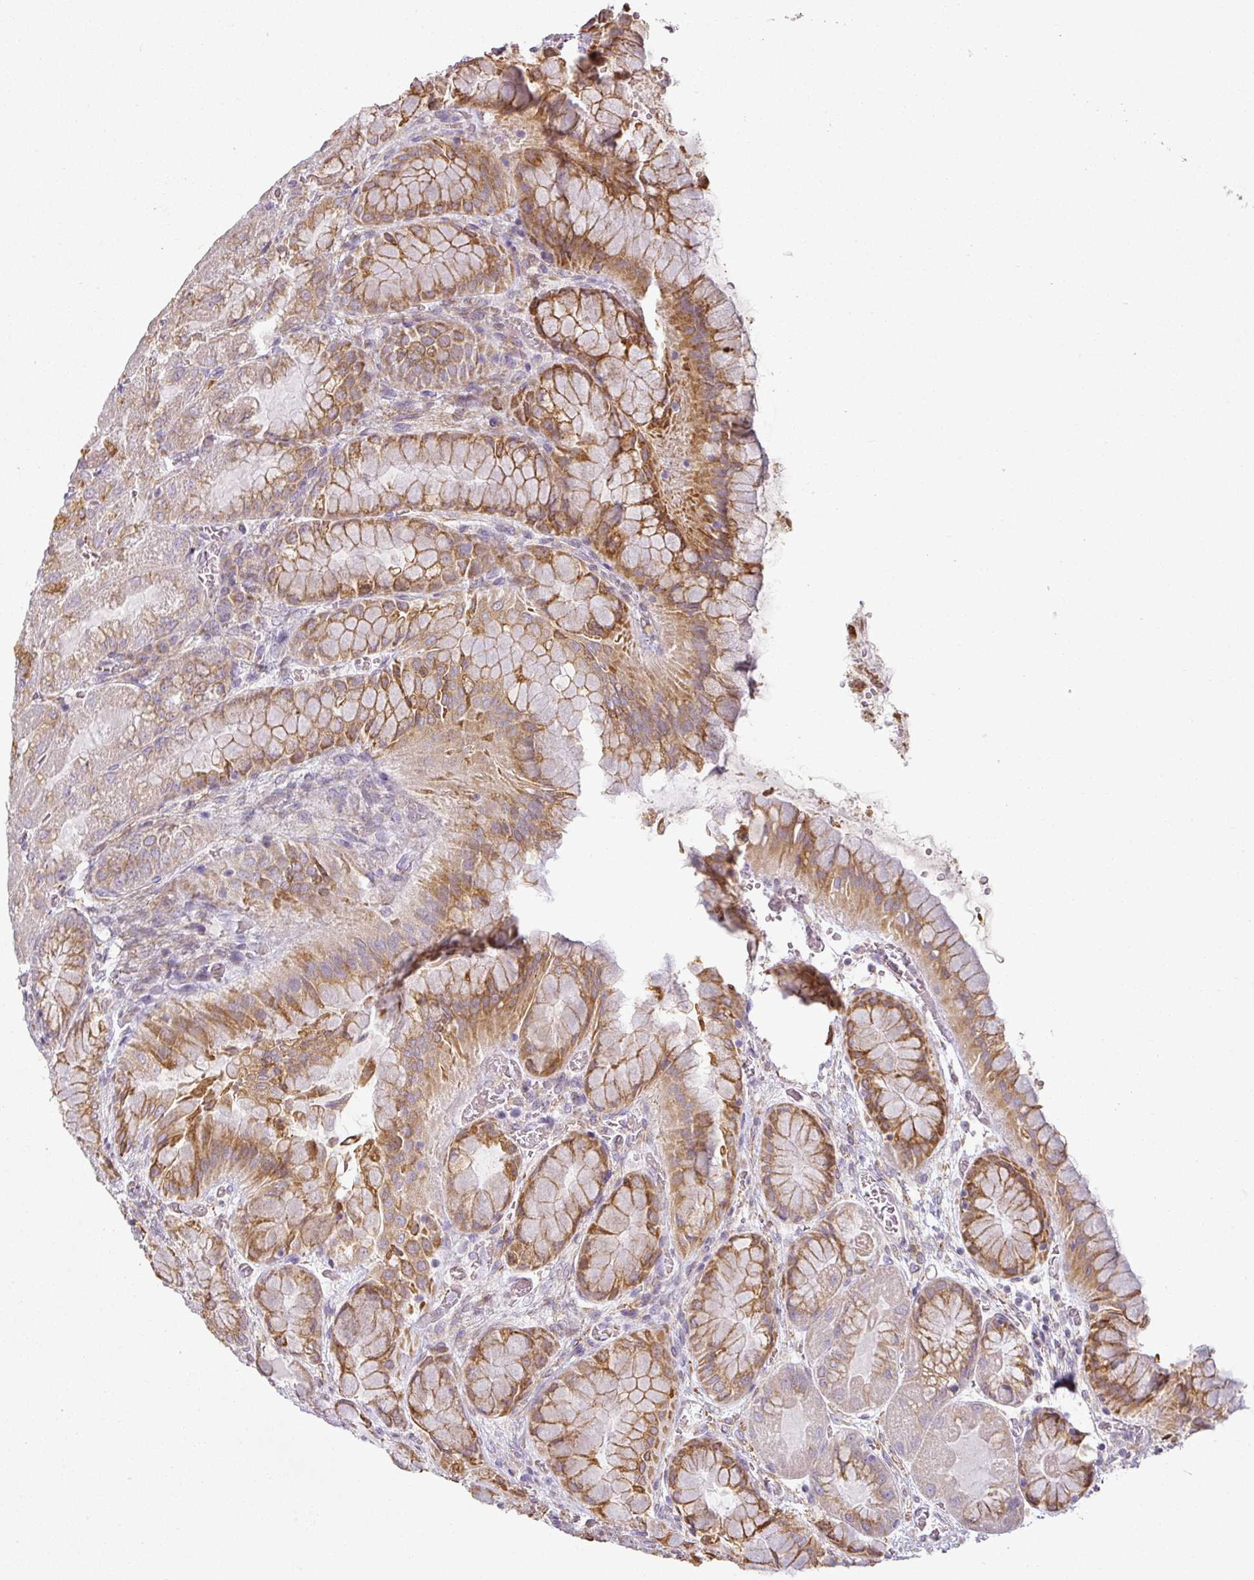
{"staining": {"intensity": "moderate", "quantity": "25%-75%", "location": "cytoplasmic/membranous"}, "tissue": "stomach", "cell_type": "Glandular cells", "image_type": "normal", "snomed": [{"axis": "morphology", "description": "Normal tissue, NOS"}, {"axis": "topography", "description": "Stomach"}], "caption": "Protein staining of unremarkable stomach exhibits moderate cytoplasmic/membranous staining in approximately 25%-75% of glandular cells.", "gene": "CCDC144A", "patient": {"sex": "female", "age": 61}}